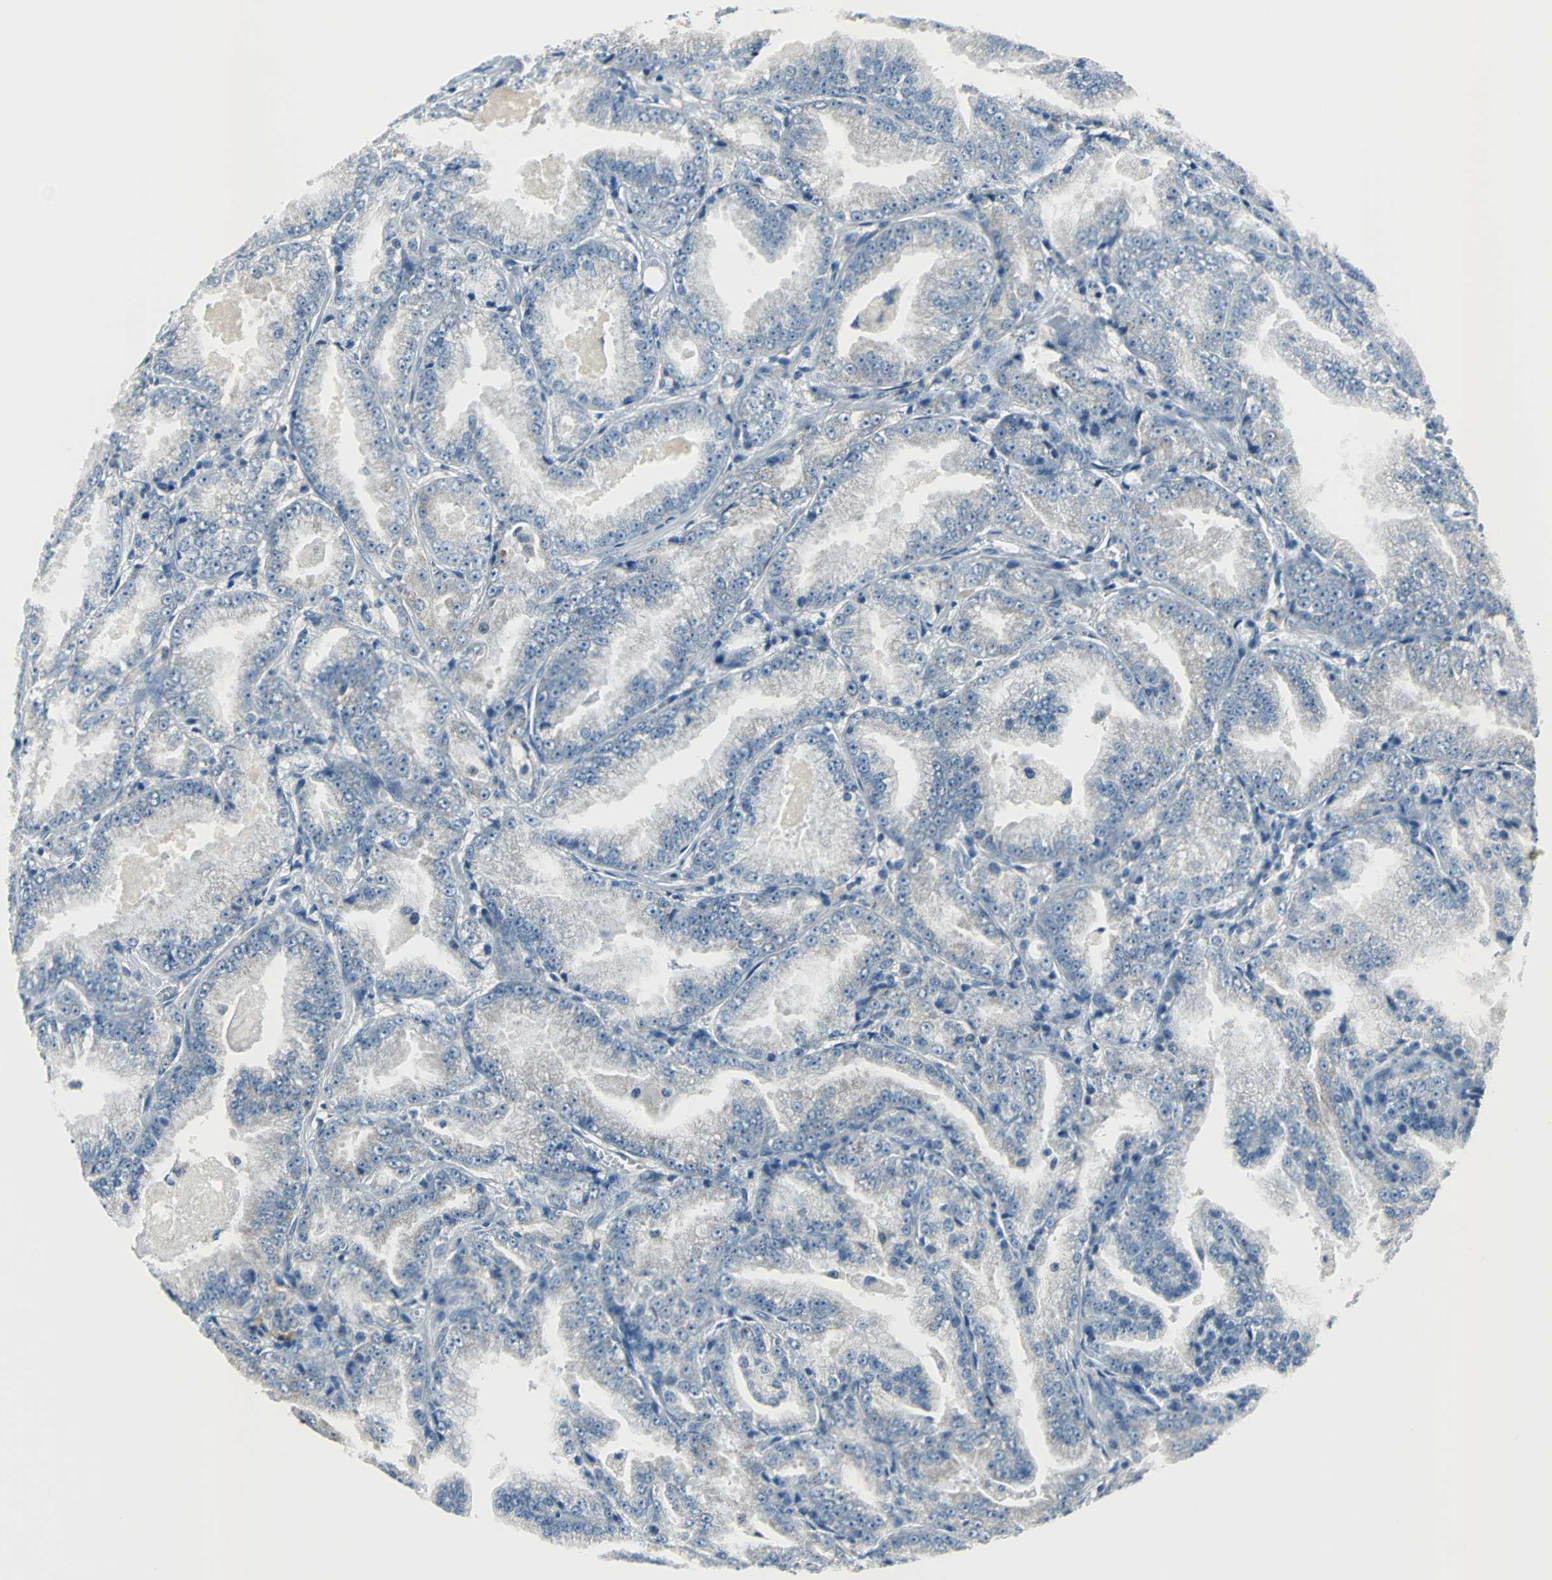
{"staining": {"intensity": "negative", "quantity": "none", "location": "none"}, "tissue": "prostate cancer", "cell_type": "Tumor cells", "image_type": "cancer", "snomed": [{"axis": "morphology", "description": "Adenocarcinoma, High grade"}, {"axis": "topography", "description": "Prostate"}], "caption": "Tumor cells are negative for protein expression in human prostate cancer. Nuclei are stained in blue.", "gene": "PDIA4", "patient": {"sex": "male", "age": 61}}